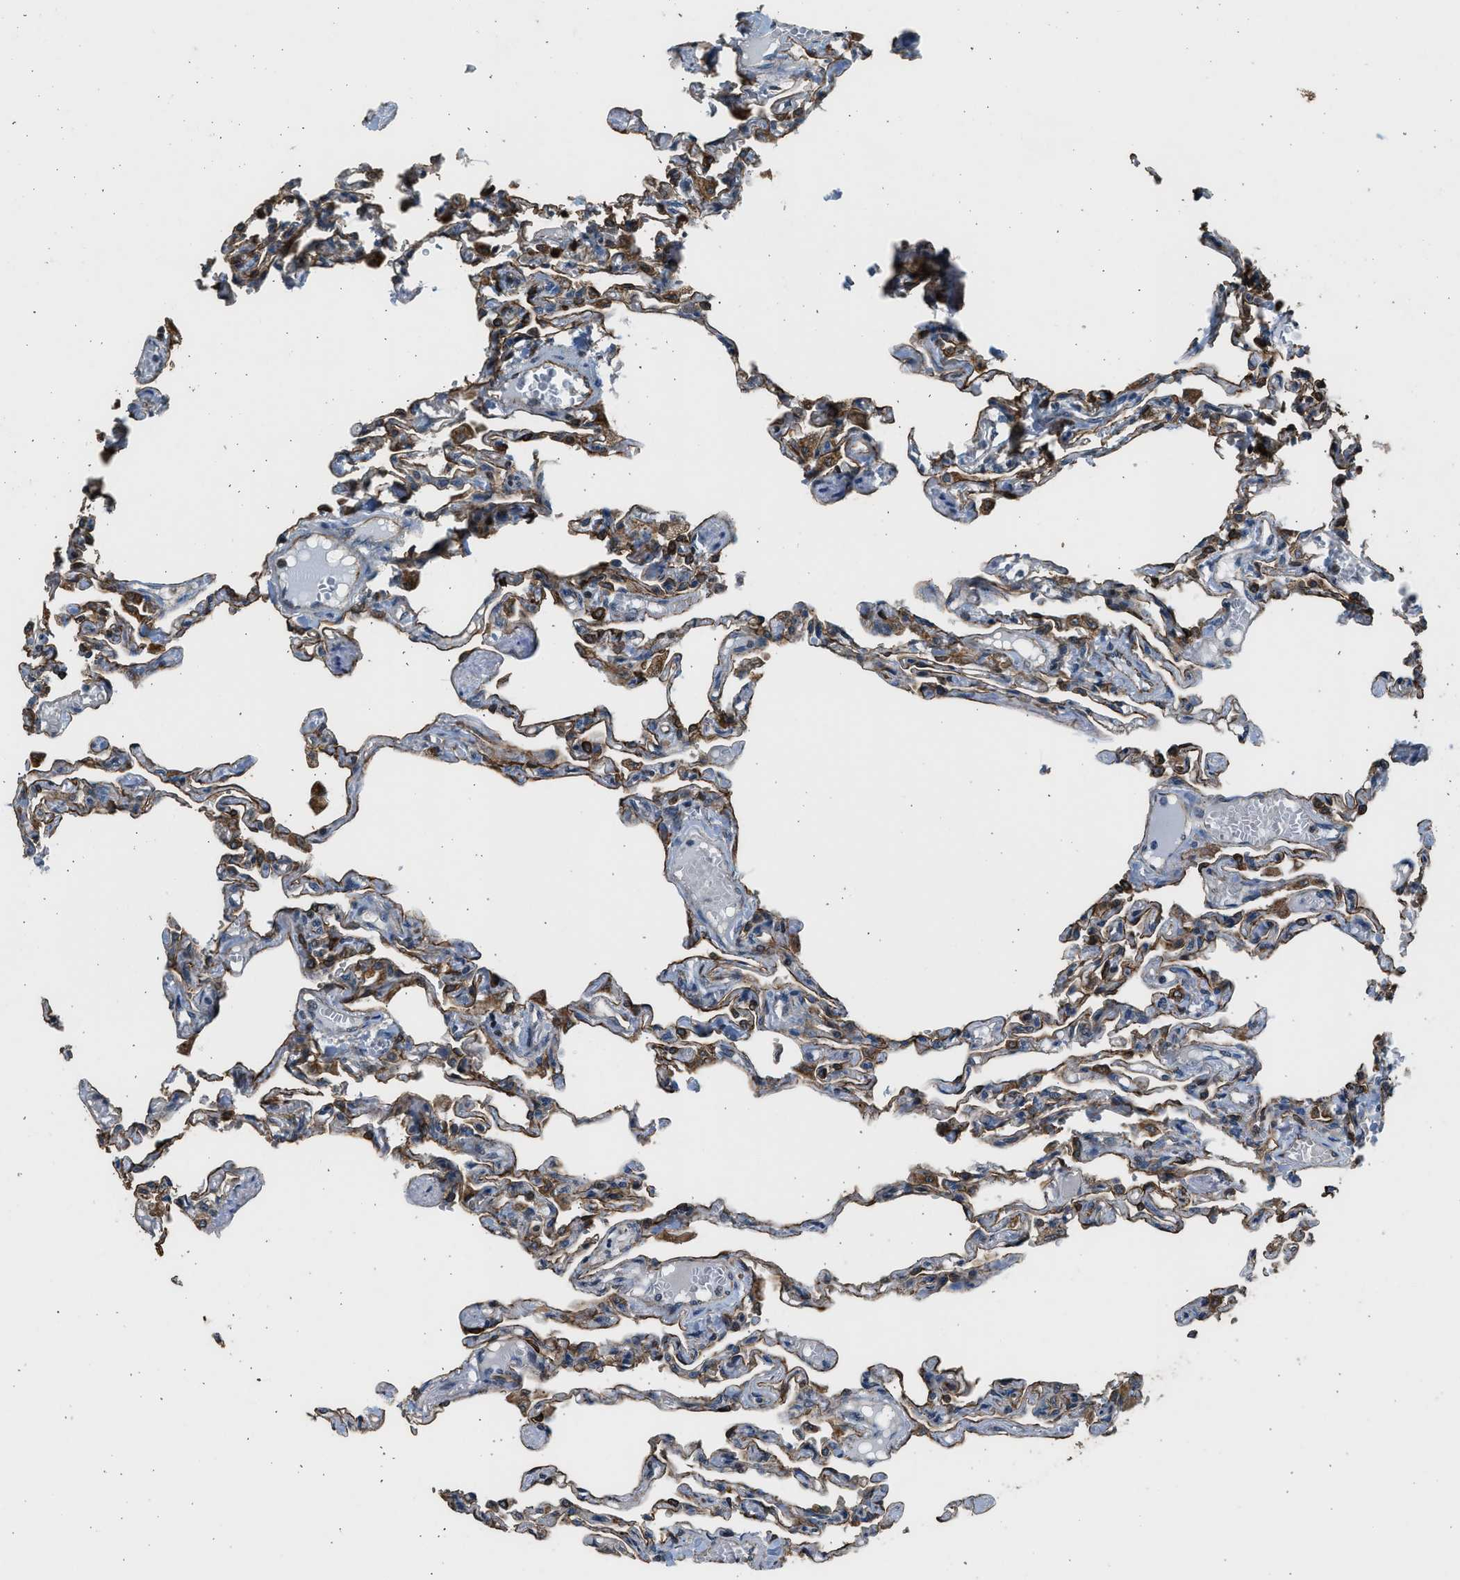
{"staining": {"intensity": "moderate", "quantity": "25%-75%", "location": "cytoplasmic/membranous"}, "tissue": "lung", "cell_type": "Alveolar cells", "image_type": "normal", "snomed": [{"axis": "morphology", "description": "Normal tissue, NOS"}, {"axis": "topography", "description": "Lung"}], "caption": "Lung stained with a protein marker displays moderate staining in alveolar cells.", "gene": "PCLO", "patient": {"sex": "male", "age": 21}}